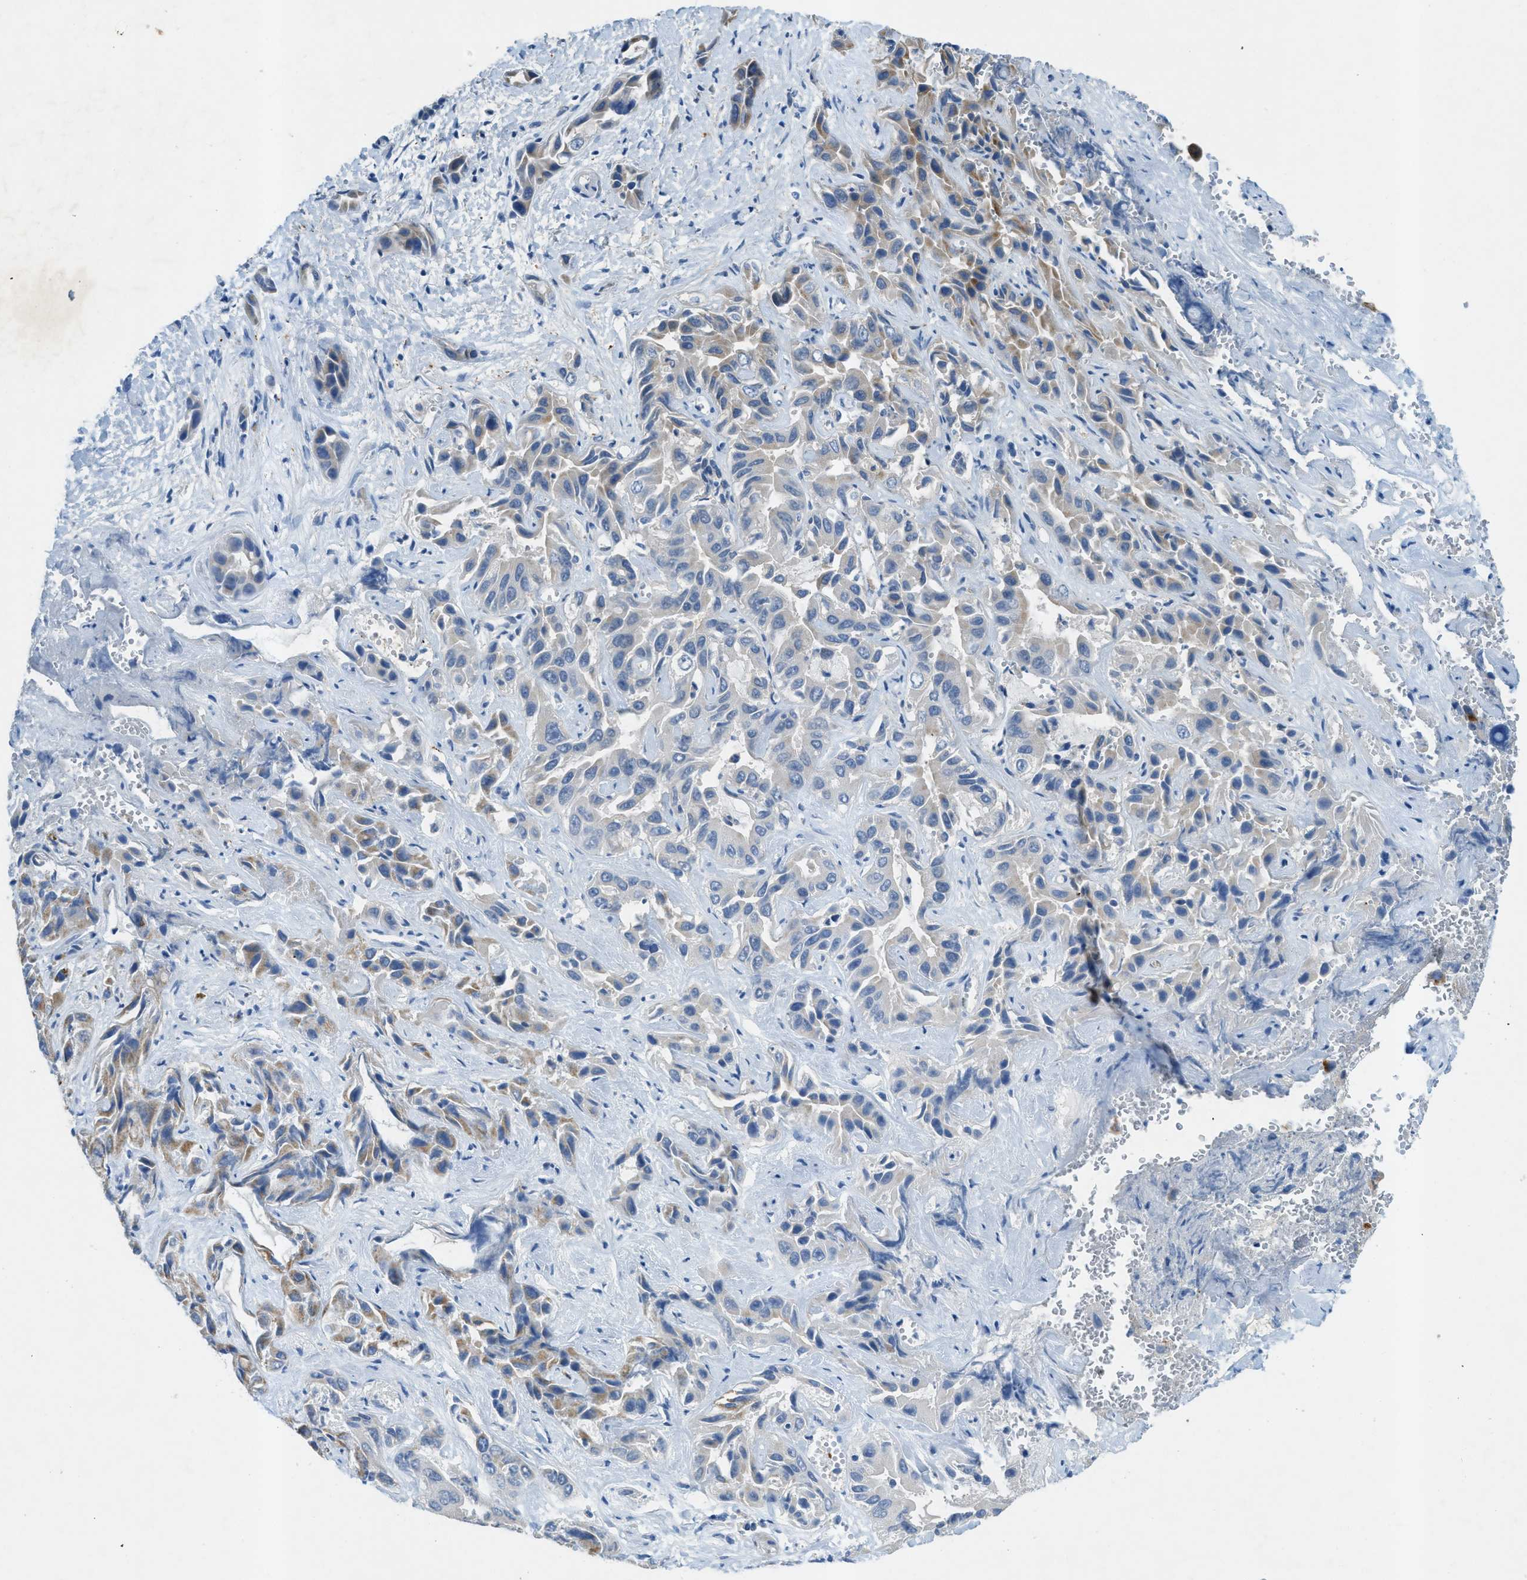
{"staining": {"intensity": "moderate", "quantity": "25%-75%", "location": "cytoplasmic/membranous"}, "tissue": "liver cancer", "cell_type": "Tumor cells", "image_type": "cancer", "snomed": [{"axis": "morphology", "description": "Cholangiocarcinoma"}, {"axis": "topography", "description": "Liver"}], "caption": "There is medium levels of moderate cytoplasmic/membranous expression in tumor cells of cholangiocarcinoma (liver), as demonstrated by immunohistochemical staining (brown color).", "gene": "CYGB", "patient": {"sex": "female", "age": 52}}